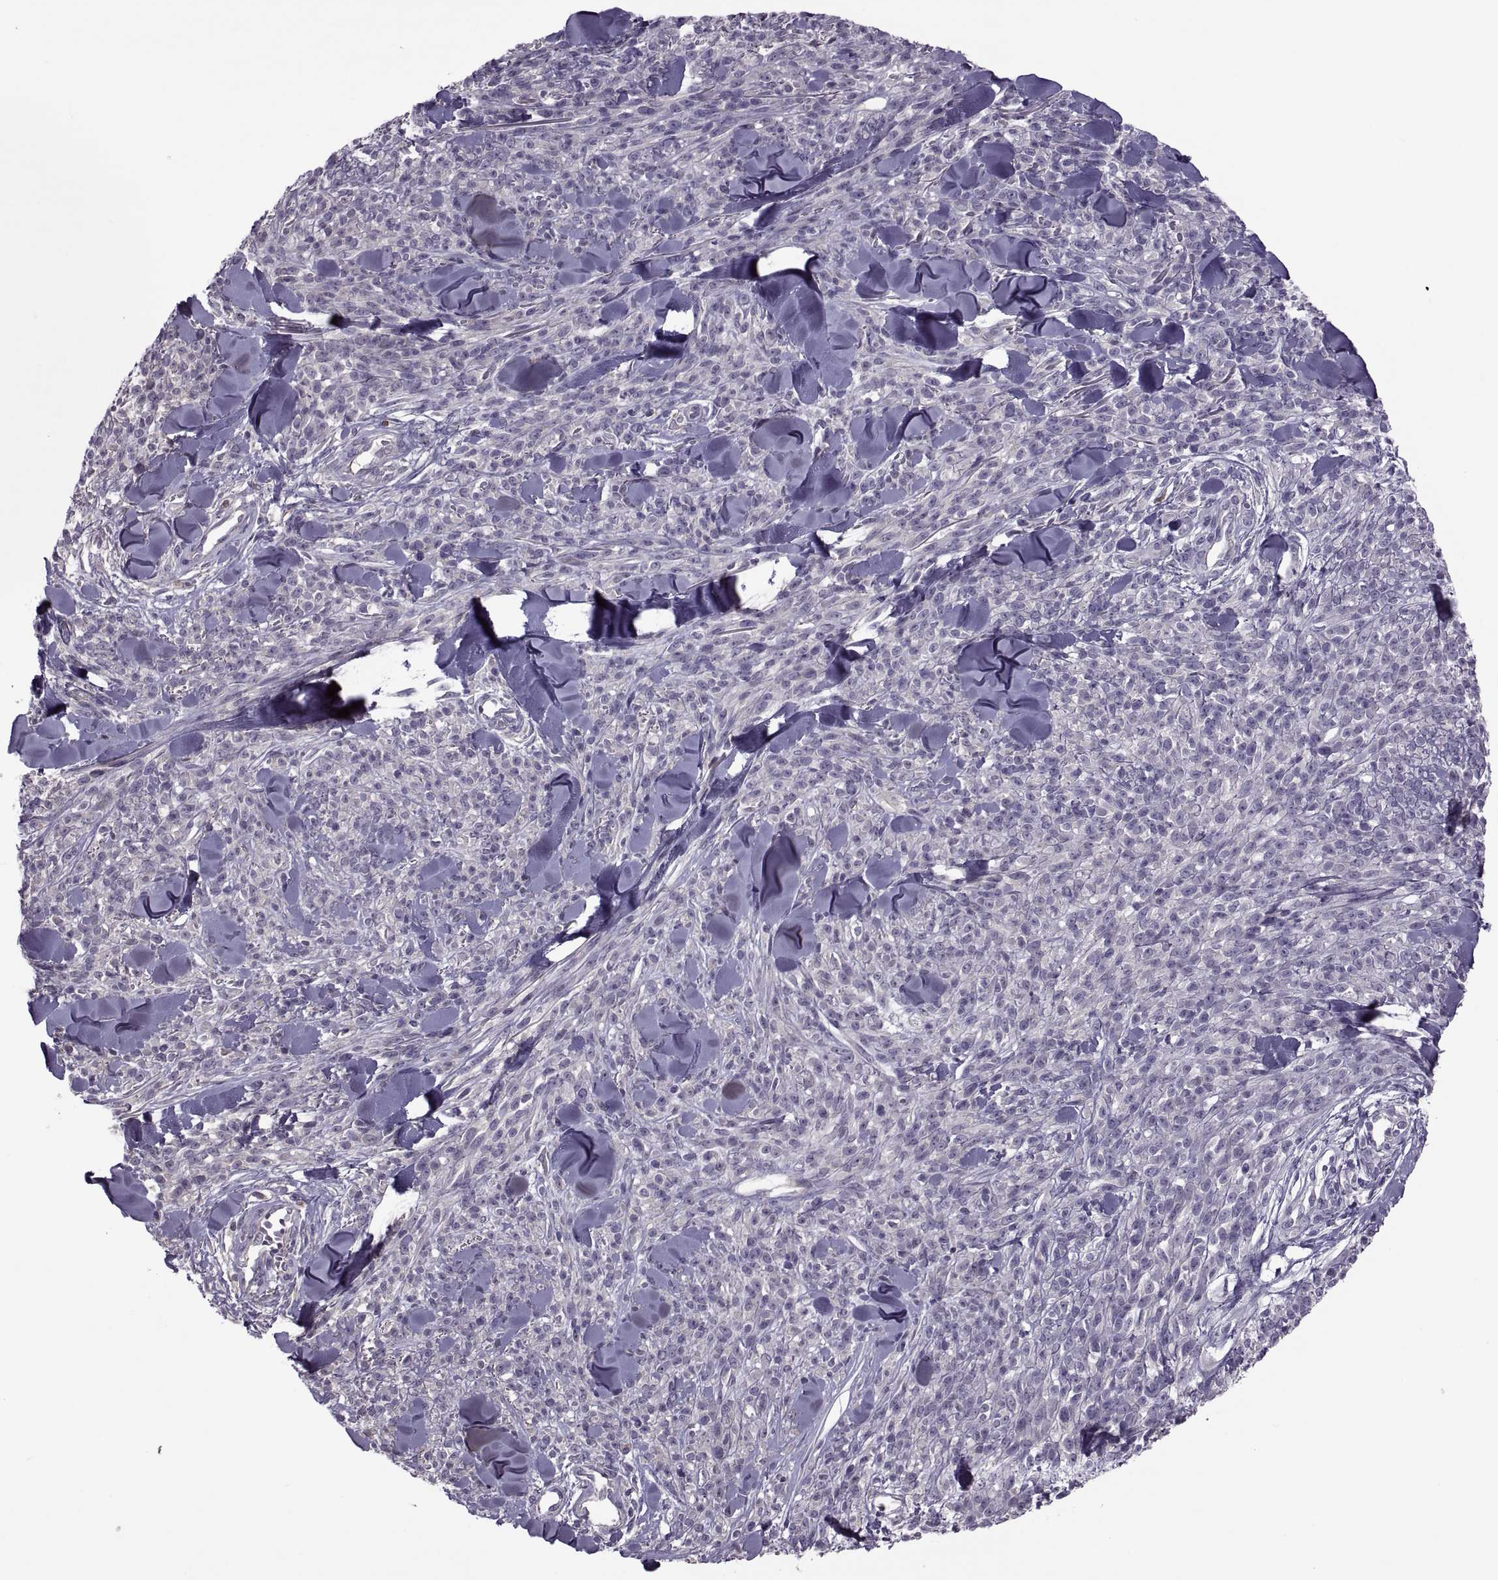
{"staining": {"intensity": "negative", "quantity": "none", "location": "none"}, "tissue": "melanoma", "cell_type": "Tumor cells", "image_type": "cancer", "snomed": [{"axis": "morphology", "description": "Malignant melanoma, NOS"}, {"axis": "topography", "description": "Skin"}, {"axis": "topography", "description": "Skin of trunk"}], "caption": "High magnification brightfield microscopy of malignant melanoma stained with DAB (brown) and counterstained with hematoxylin (blue): tumor cells show no significant positivity. Nuclei are stained in blue.", "gene": "ODF3", "patient": {"sex": "male", "age": 74}}